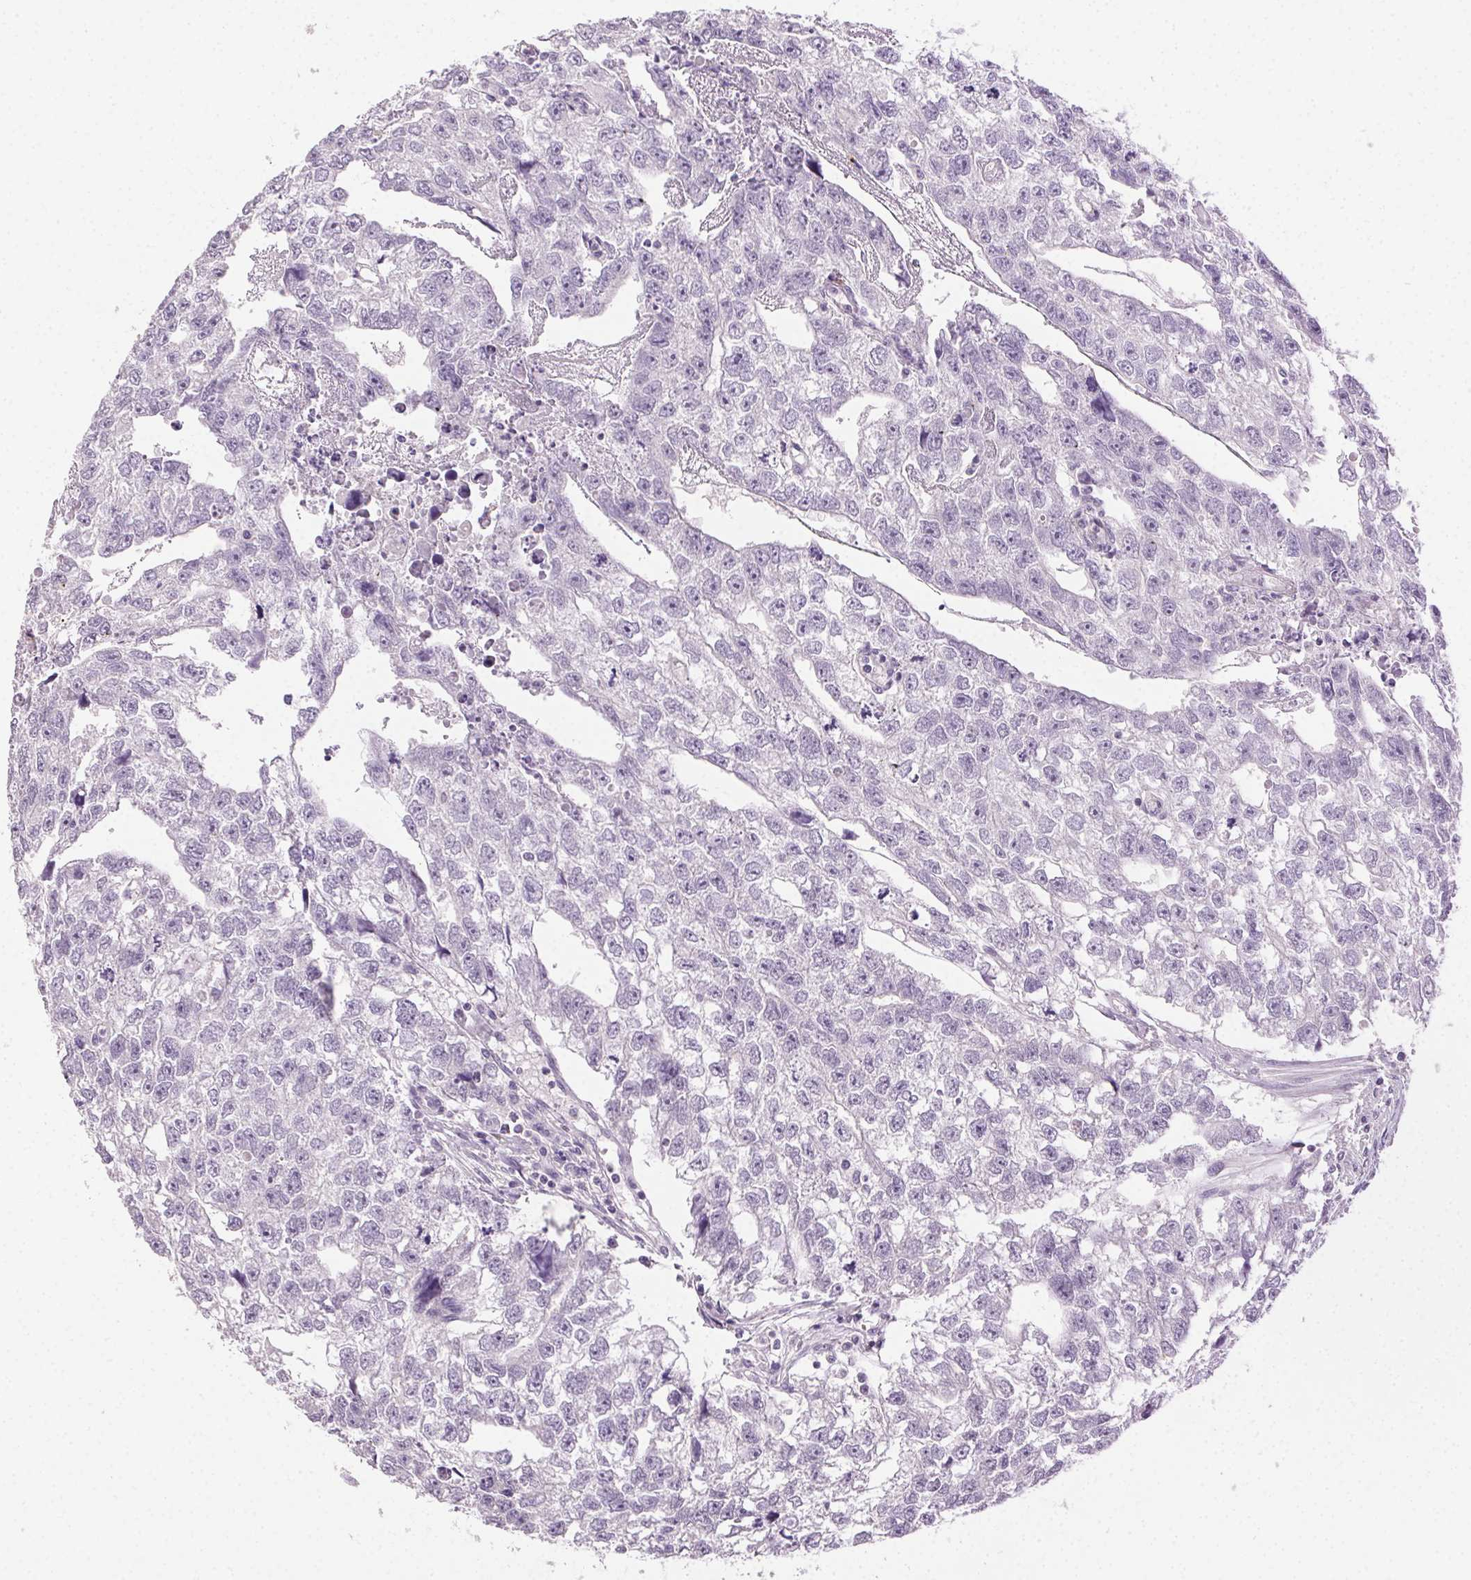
{"staining": {"intensity": "negative", "quantity": "none", "location": "none"}, "tissue": "testis cancer", "cell_type": "Tumor cells", "image_type": "cancer", "snomed": [{"axis": "morphology", "description": "Carcinoma, Embryonal, NOS"}, {"axis": "morphology", "description": "Teratoma, malignant, NOS"}, {"axis": "topography", "description": "Testis"}], "caption": "Testis malignant teratoma stained for a protein using immunohistochemistry exhibits no expression tumor cells.", "gene": "AKAP5", "patient": {"sex": "male", "age": 44}}